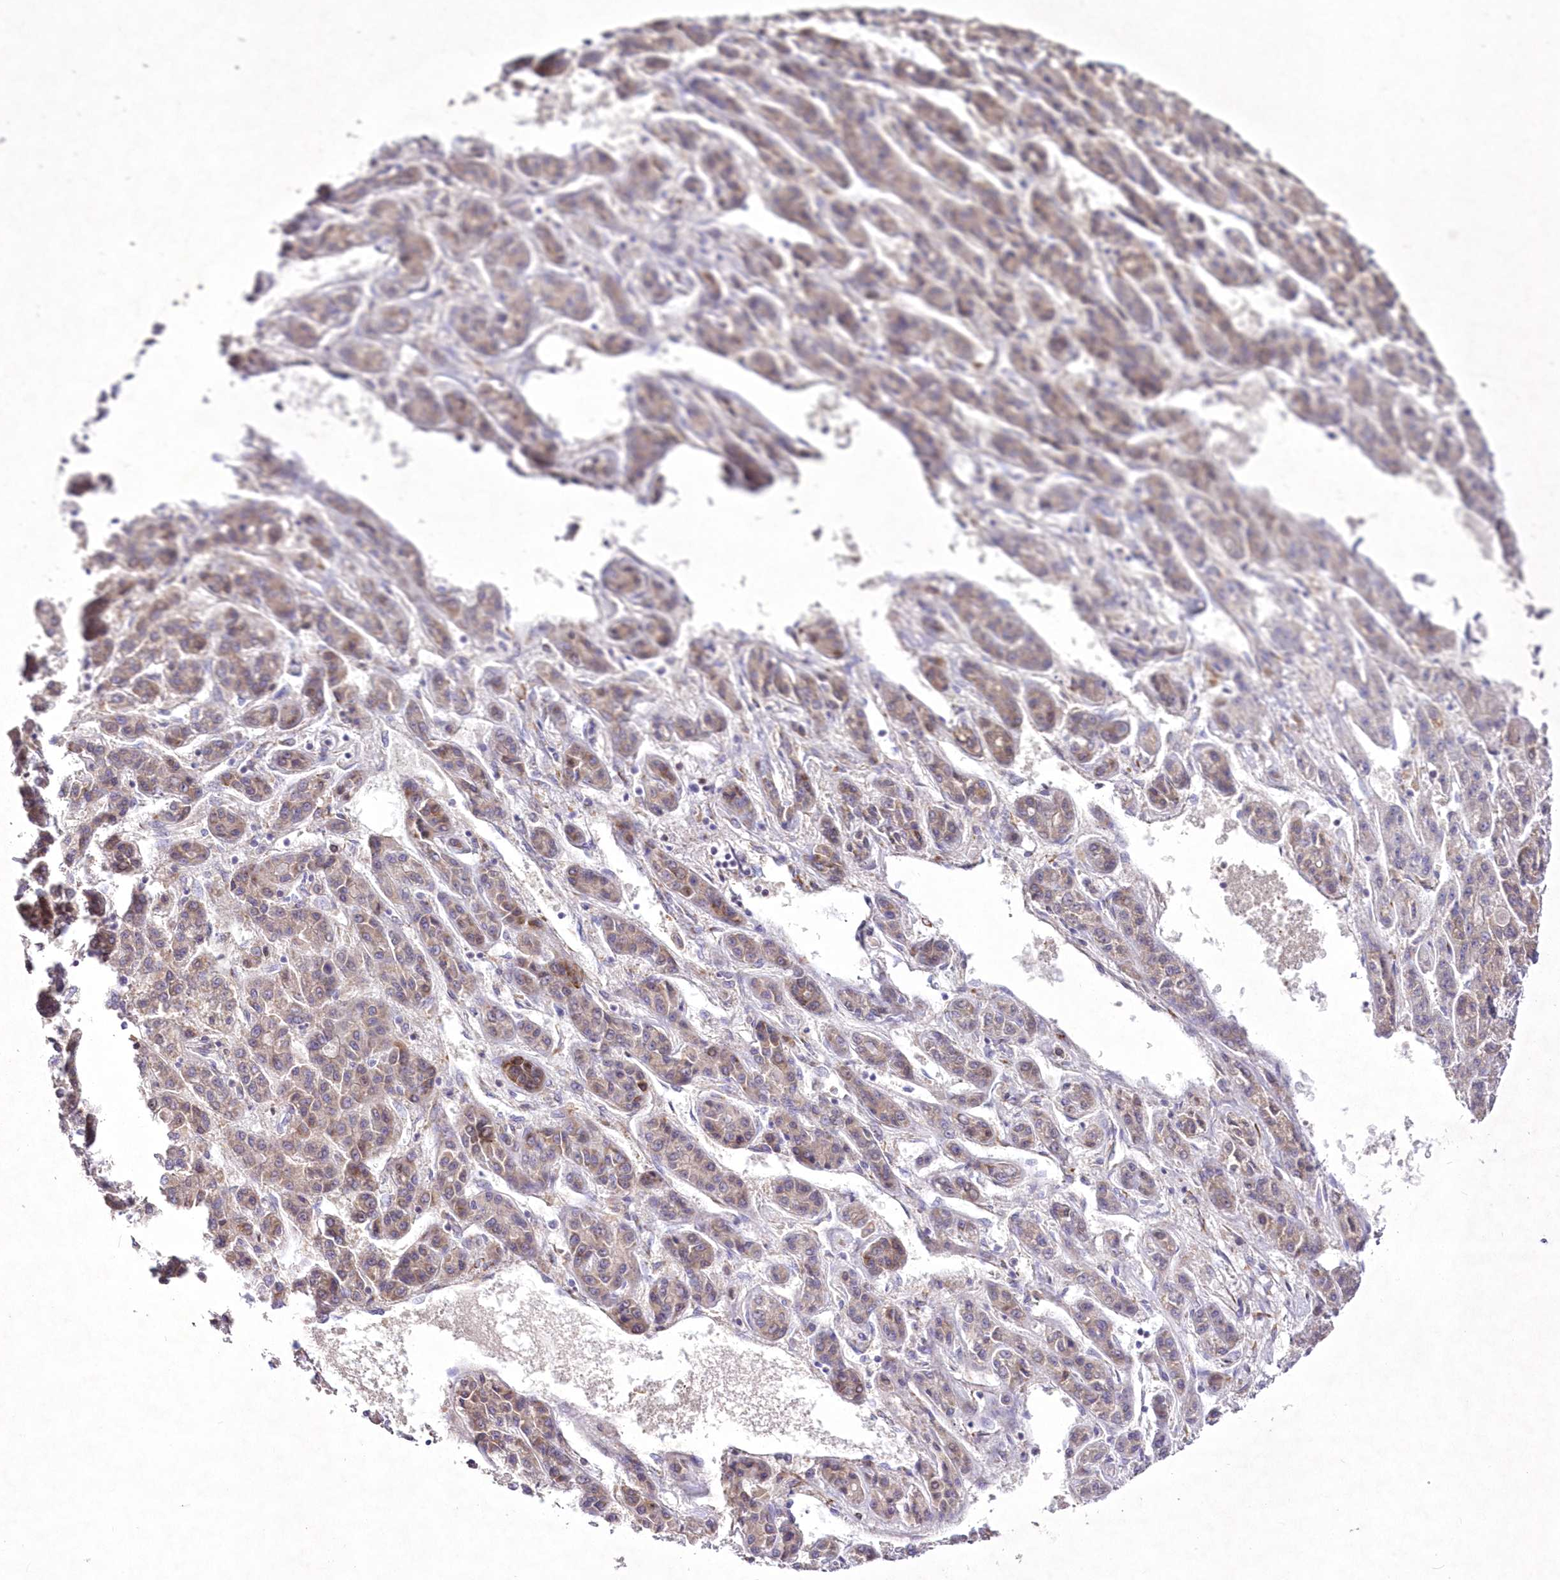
{"staining": {"intensity": "weak", "quantity": "25%-75%", "location": "cytoplasmic/membranous"}, "tissue": "liver cancer", "cell_type": "Tumor cells", "image_type": "cancer", "snomed": [{"axis": "morphology", "description": "Carcinoma, Hepatocellular, NOS"}, {"axis": "topography", "description": "Liver"}], "caption": "Tumor cells reveal low levels of weak cytoplasmic/membranous expression in about 25%-75% of cells in liver hepatocellular carcinoma.", "gene": "ARFGEF3", "patient": {"sex": "male", "age": 70}}